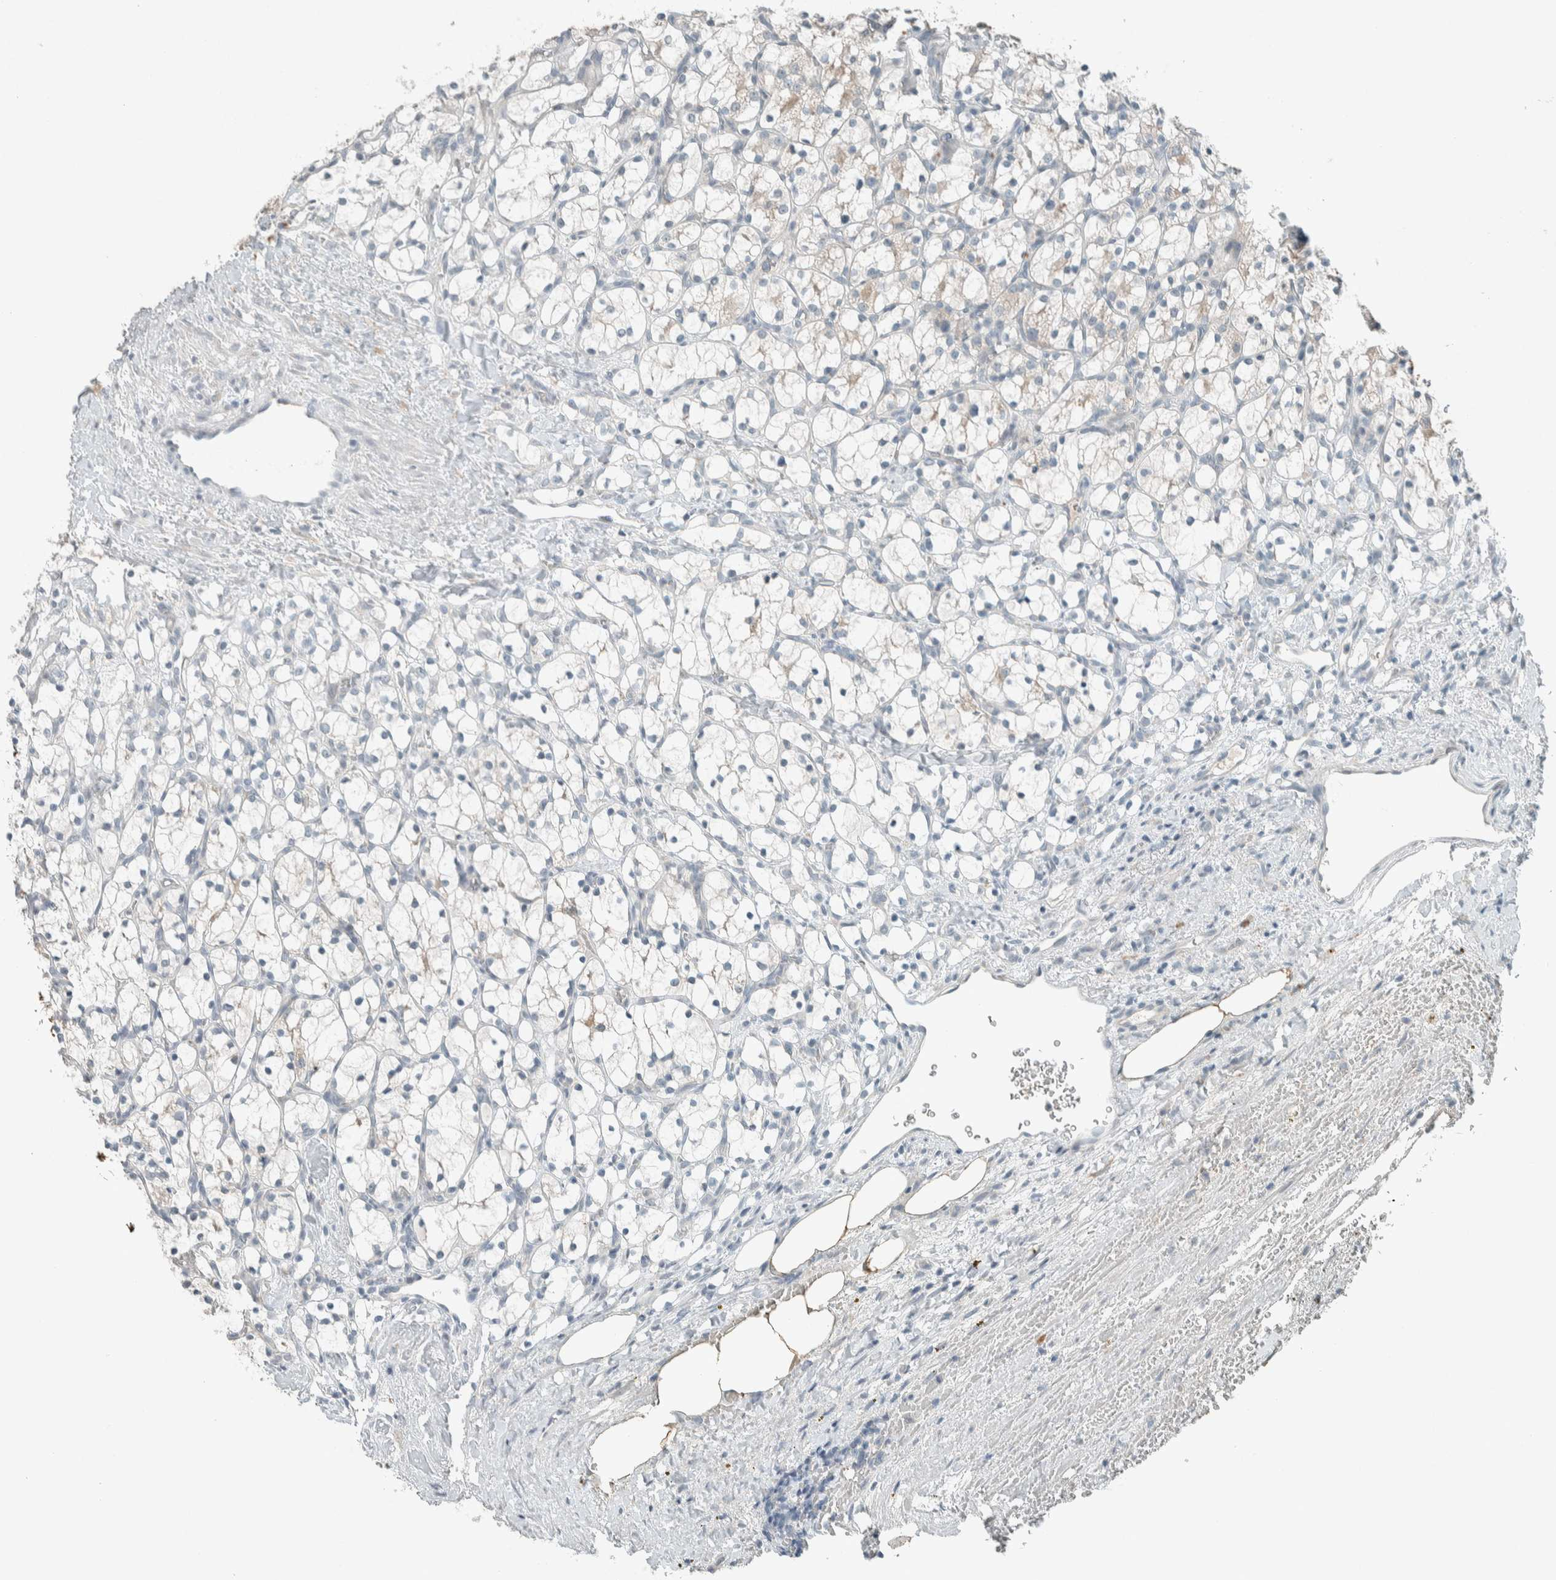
{"staining": {"intensity": "negative", "quantity": "none", "location": "none"}, "tissue": "renal cancer", "cell_type": "Tumor cells", "image_type": "cancer", "snomed": [{"axis": "morphology", "description": "Adenocarcinoma, NOS"}, {"axis": "topography", "description": "Kidney"}], "caption": "Immunohistochemistry (IHC) histopathology image of neoplastic tissue: human renal cancer stained with DAB shows no significant protein positivity in tumor cells.", "gene": "CERCAM", "patient": {"sex": "female", "age": 69}}